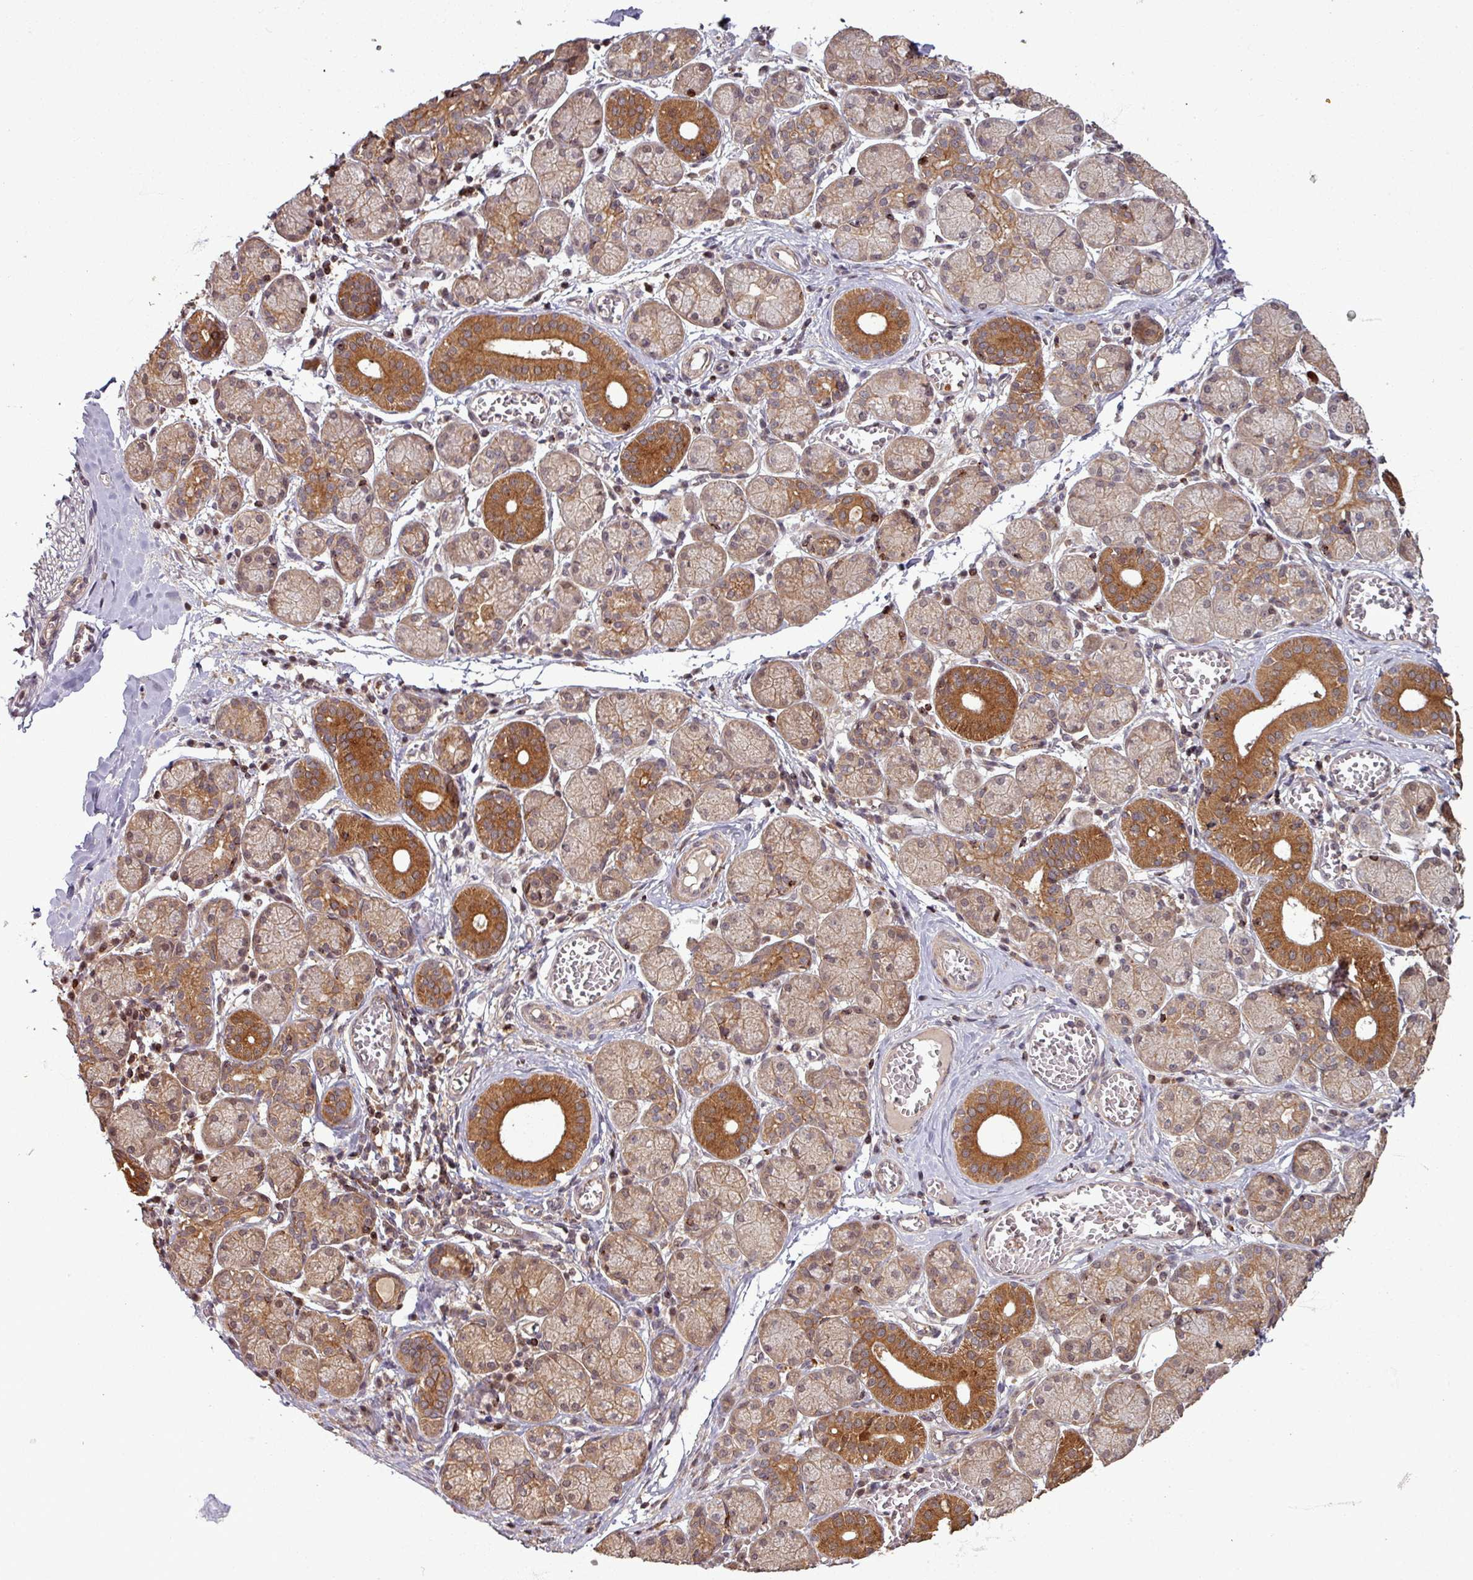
{"staining": {"intensity": "moderate", "quantity": "25%-75%", "location": "cytoplasmic/membranous,nuclear"}, "tissue": "salivary gland", "cell_type": "Glandular cells", "image_type": "normal", "snomed": [{"axis": "morphology", "description": "Normal tissue, NOS"}, {"axis": "topography", "description": "Salivary gland"}], "caption": "Benign salivary gland was stained to show a protein in brown. There is medium levels of moderate cytoplasmic/membranous,nuclear staining in about 25%-75% of glandular cells. The protein of interest is shown in brown color, while the nuclei are stained blue.", "gene": "OR6B1", "patient": {"sex": "female", "age": 24}}